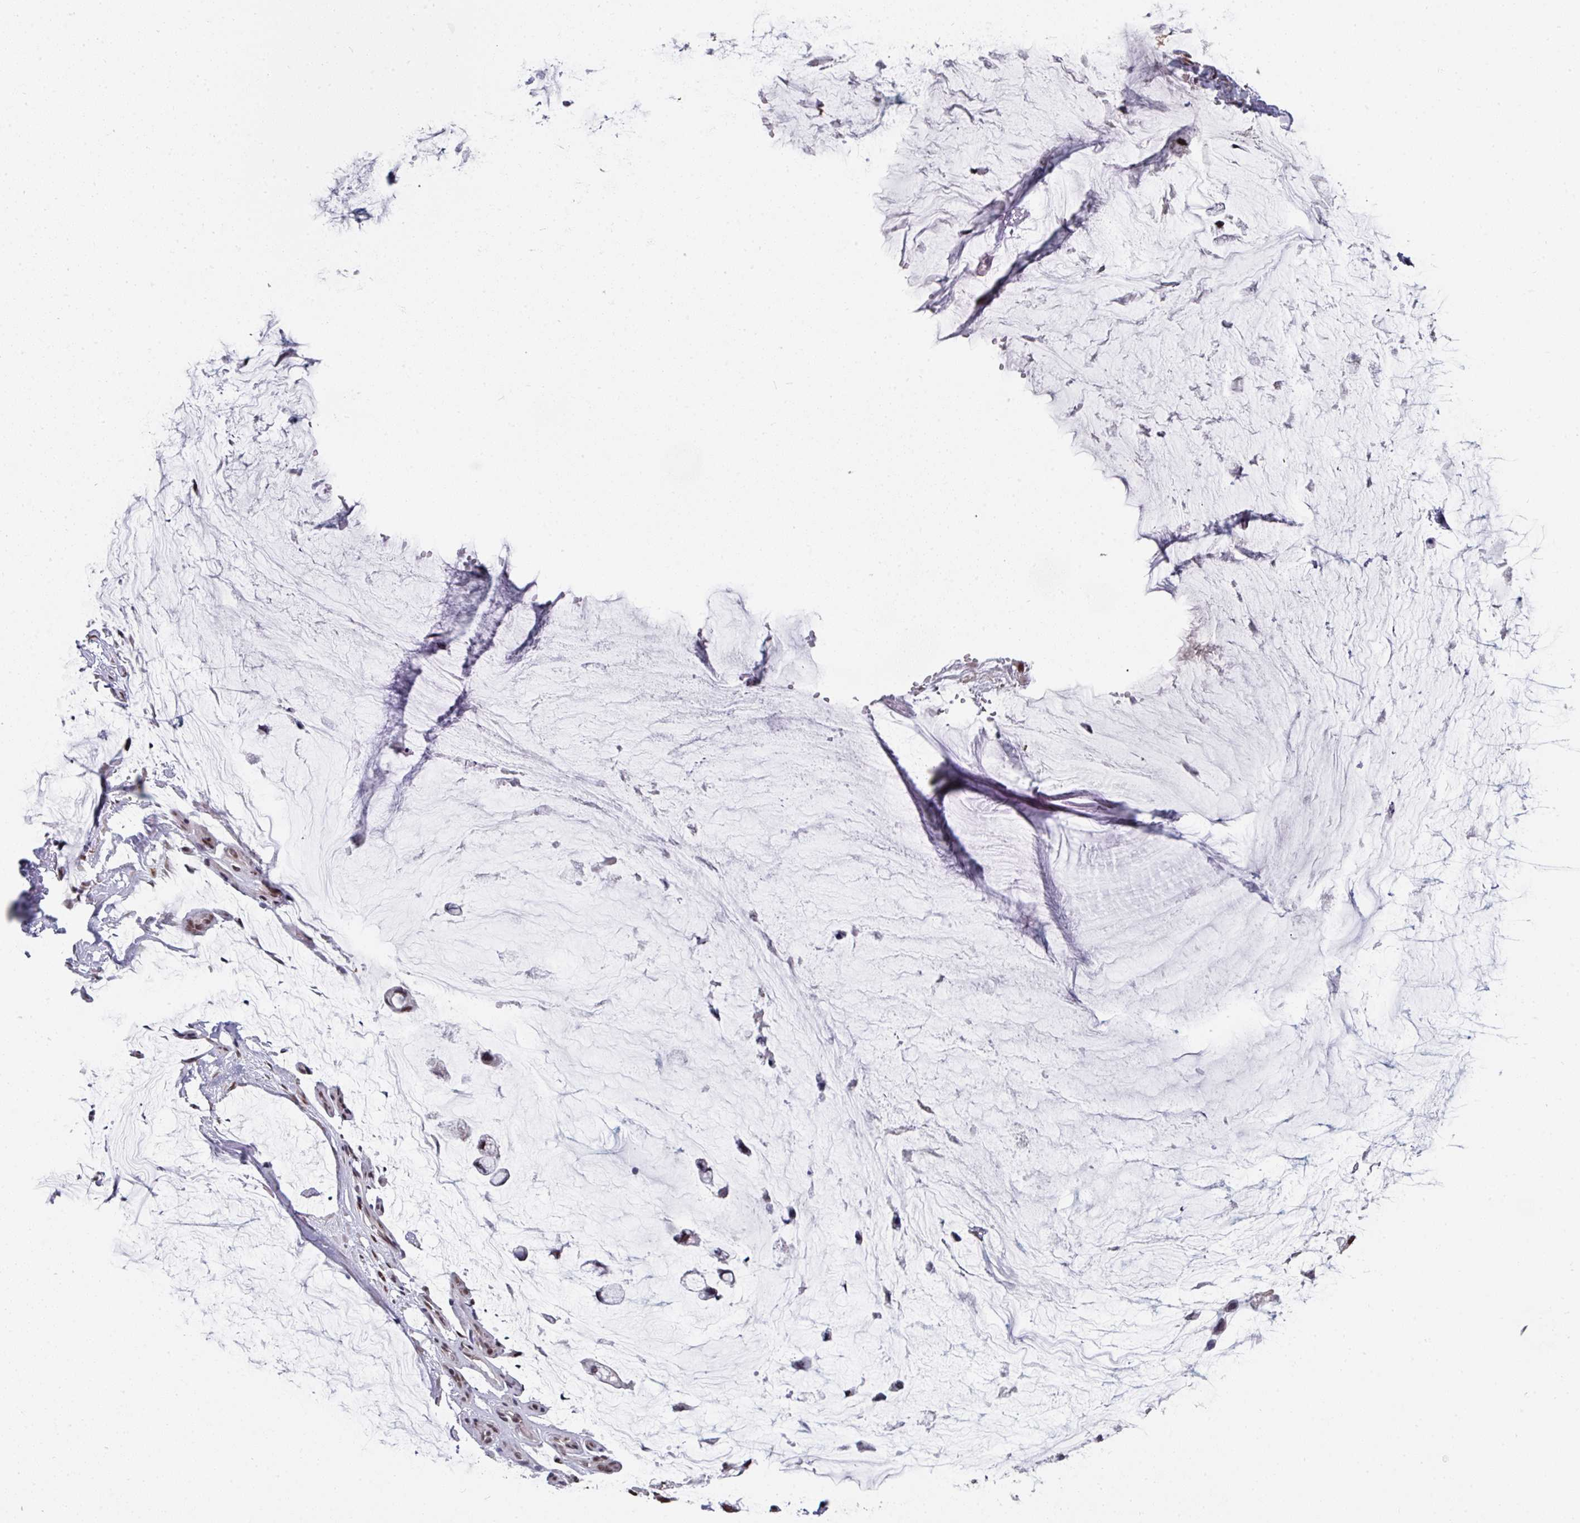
{"staining": {"intensity": "moderate", "quantity": ">75%", "location": "nuclear"}, "tissue": "ovarian cancer", "cell_type": "Tumor cells", "image_type": "cancer", "snomed": [{"axis": "morphology", "description": "Cystadenocarcinoma, mucinous, NOS"}, {"axis": "topography", "description": "Ovary"}], "caption": "Ovarian cancer (mucinous cystadenocarcinoma) stained with immunohistochemistry reveals moderate nuclear positivity in approximately >75% of tumor cells.", "gene": "RAD50", "patient": {"sex": "female", "age": 39}}